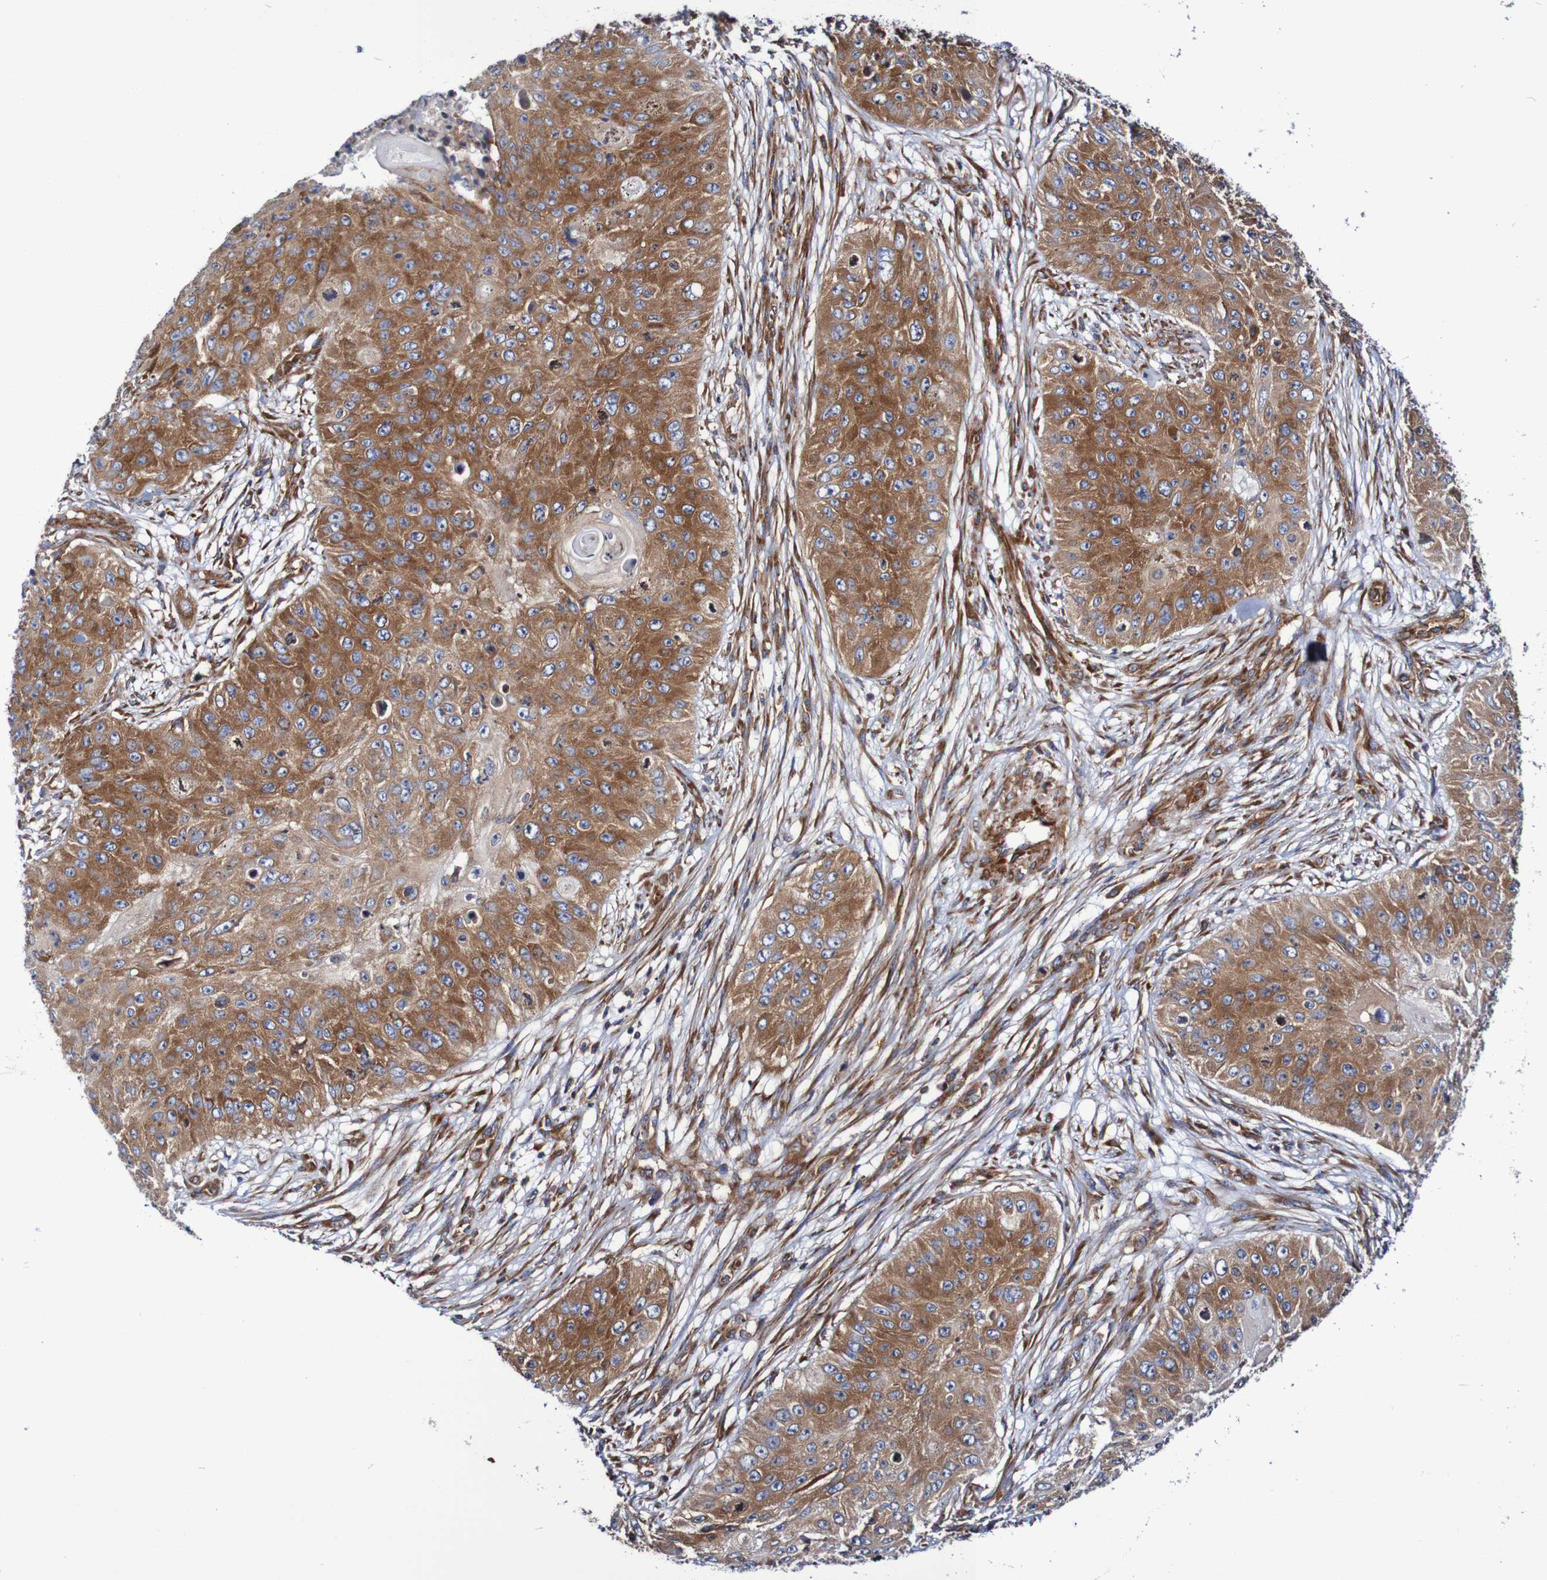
{"staining": {"intensity": "moderate", "quantity": ">75%", "location": "cytoplasmic/membranous"}, "tissue": "skin cancer", "cell_type": "Tumor cells", "image_type": "cancer", "snomed": [{"axis": "morphology", "description": "Squamous cell carcinoma, NOS"}, {"axis": "topography", "description": "Skin"}], "caption": "A high-resolution photomicrograph shows immunohistochemistry staining of skin cancer, which reveals moderate cytoplasmic/membranous expression in about >75% of tumor cells.", "gene": "FXR2", "patient": {"sex": "female", "age": 80}}